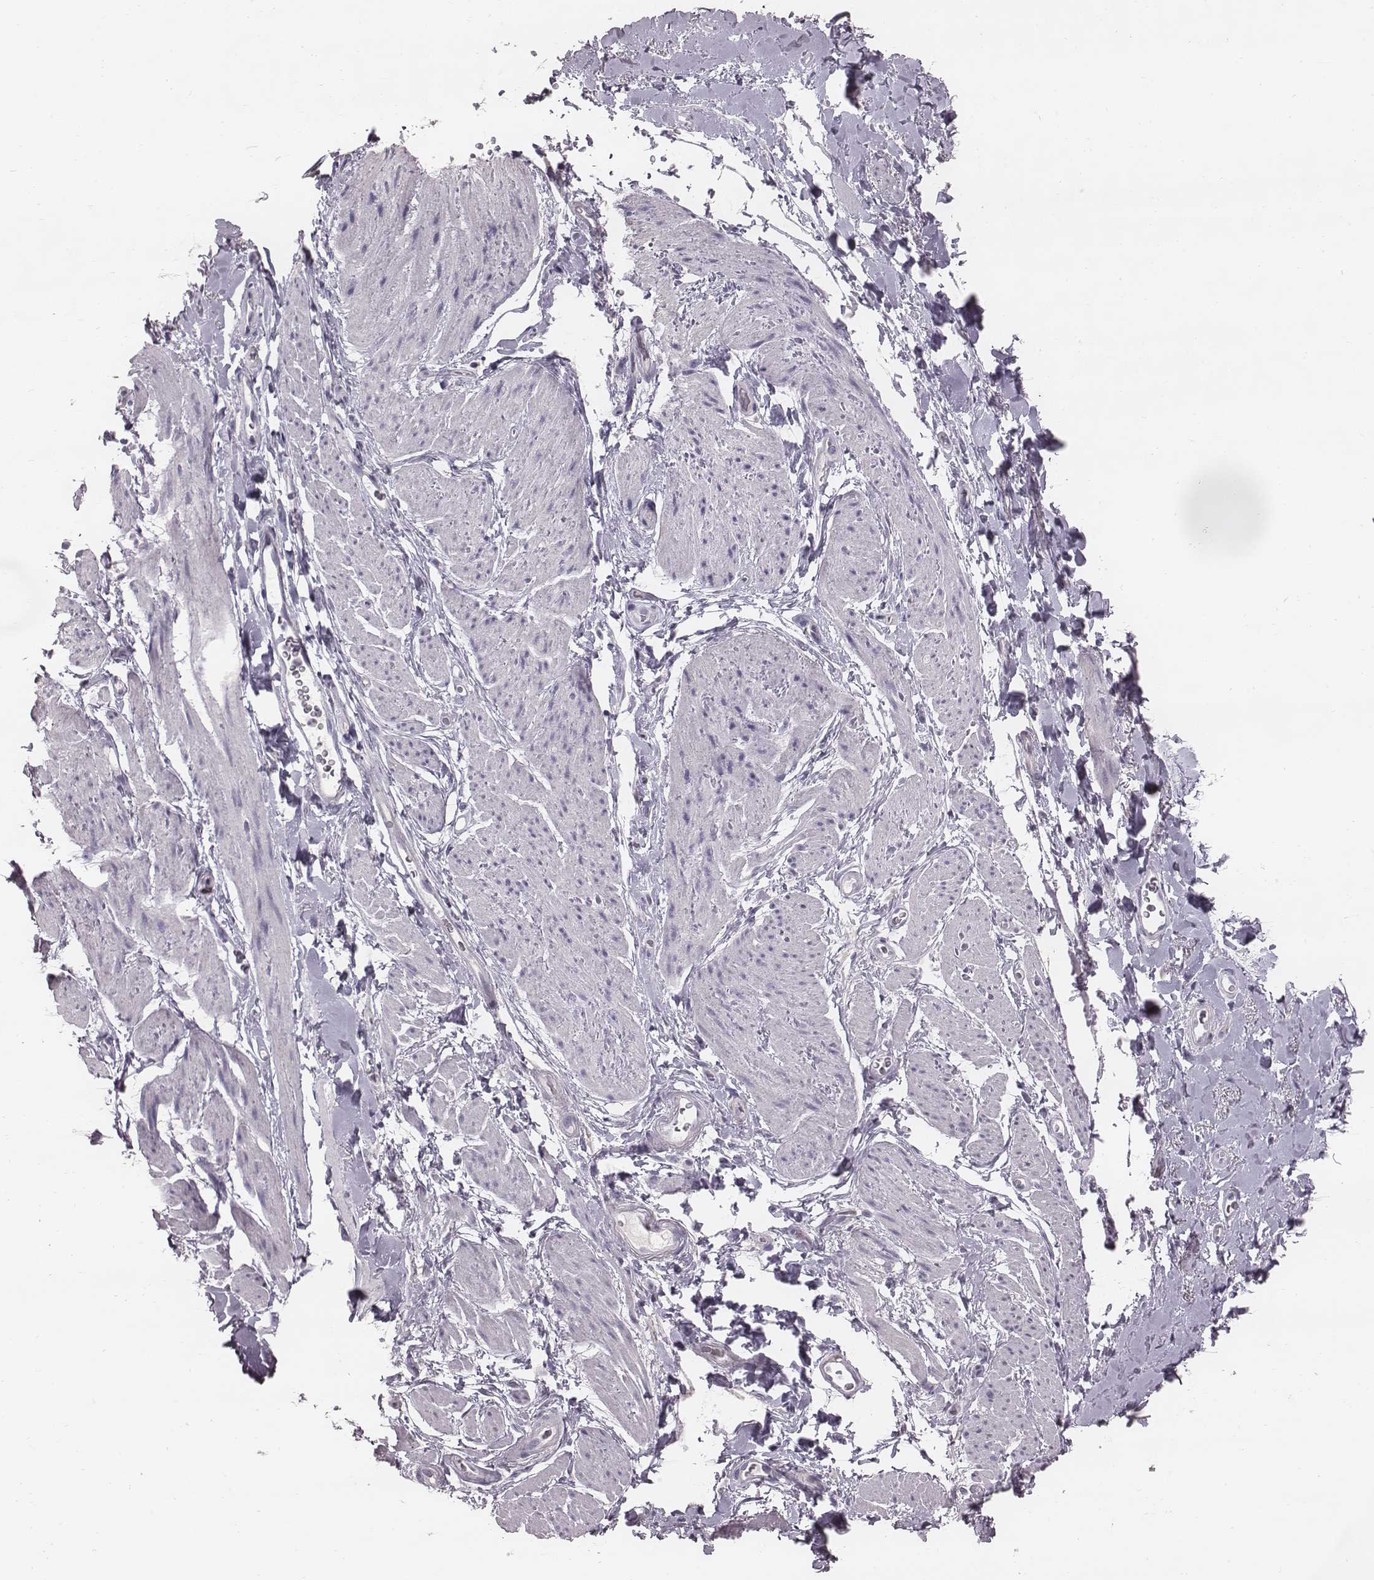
{"staining": {"intensity": "negative", "quantity": "none", "location": "none"}, "tissue": "adipose tissue", "cell_type": "Adipocytes", "image_type": "normal", "snomed": [{"axis": "morphology", "description": "Normal tissue, NOS"}, {"axis": "topography", "description": "Anal"}, {"axis": "topography", "description": "Peripheral nerve tissue"}], "caption": "This is an IHC histopathology image of normal human adipose tissue. There is no positivity in adipocytes.", "gene": "ENSG00000284762", "patient": {"sex": "male", "age": 53}}